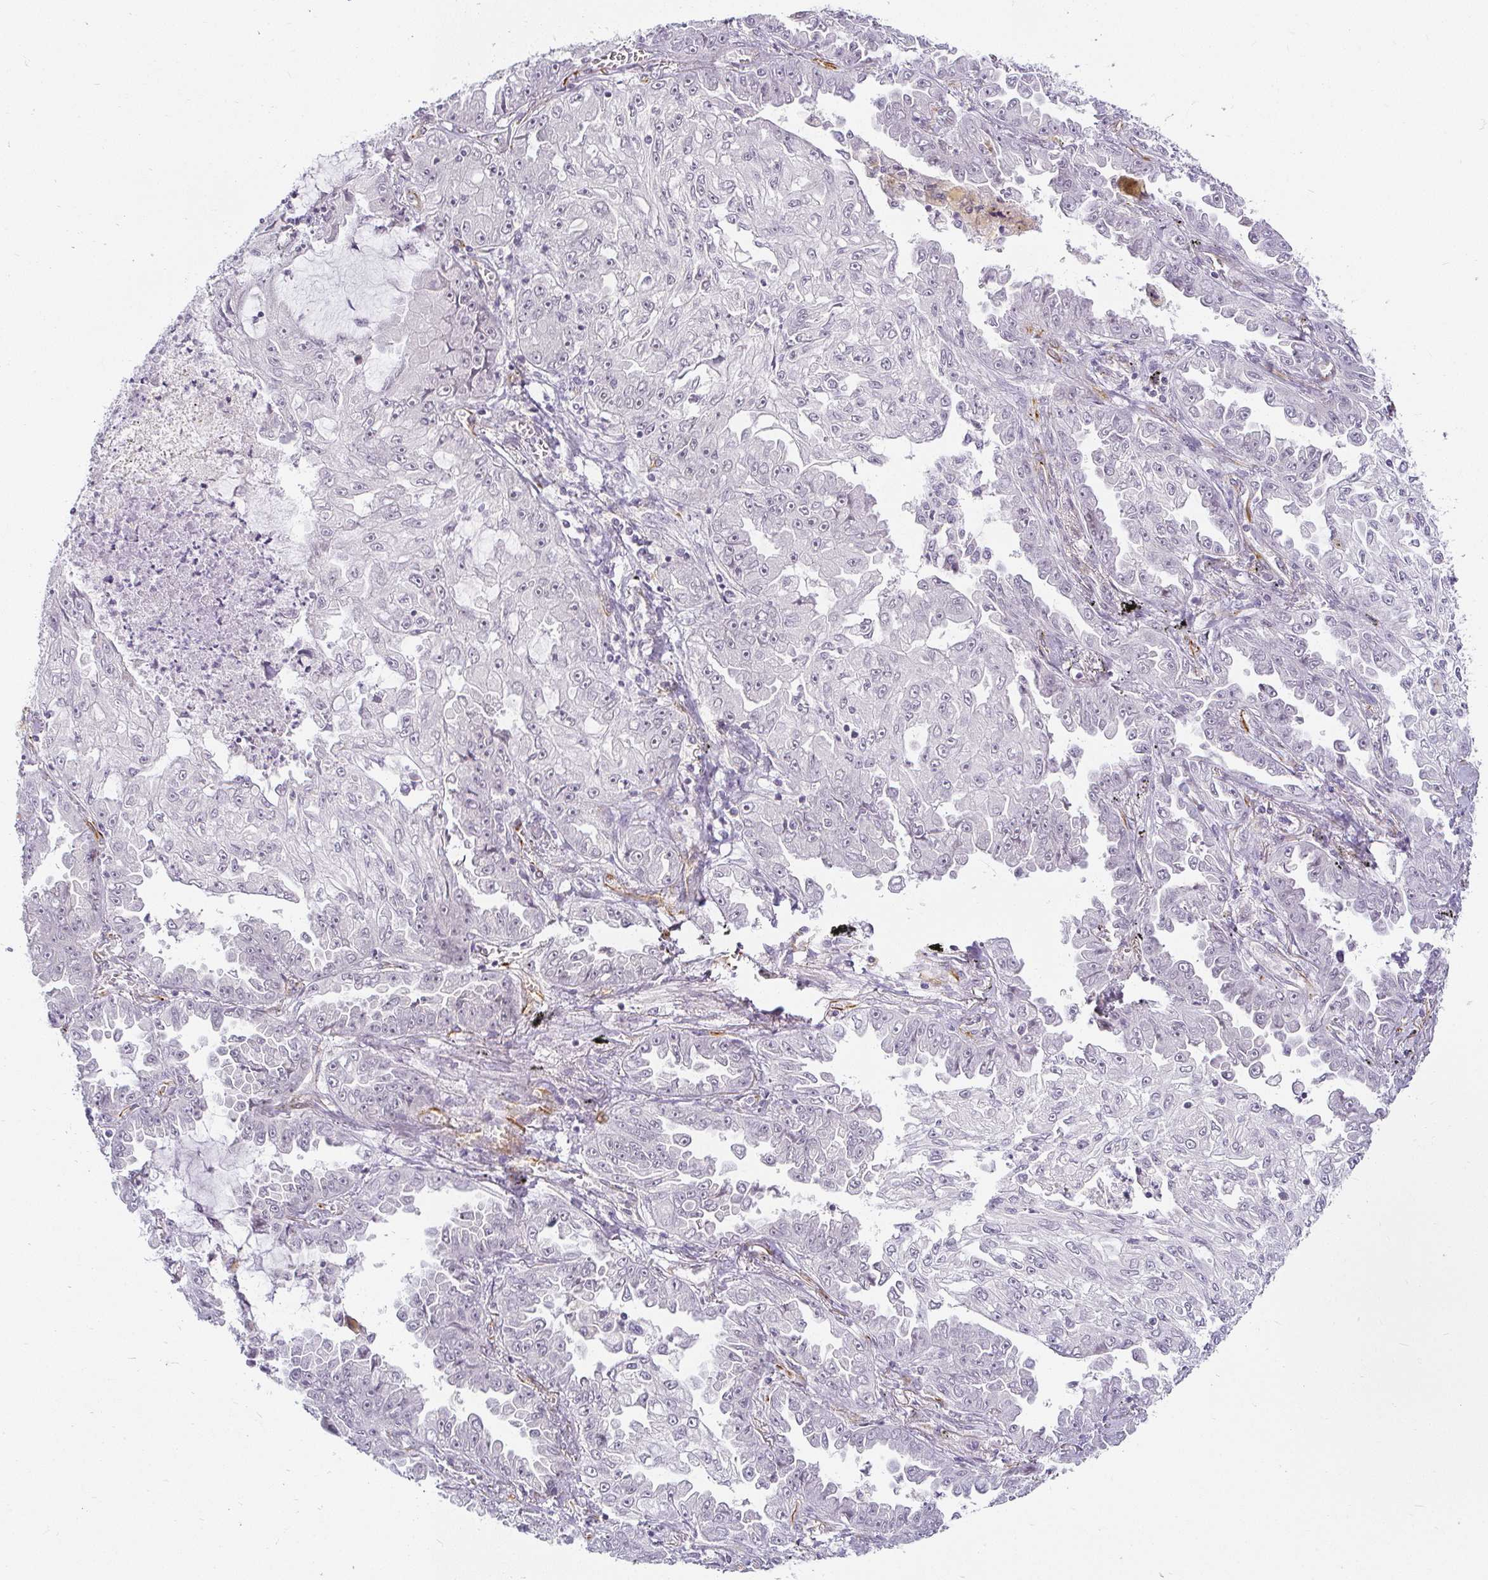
{"staining": {"intensity": "negative", "quantity": "none", "location": "none"}, "tissue": "lung cancer", "cell_type": "Tumor cells", "image_type": "cancer", "snomed": [{"axis": "morphology", "description": "Adenocarcinoma, NOS"}, {"axis": "topography", "description": "Lung"}], "caption": "IHC of lung adenocarcinoma displays no positivity in tumor cells.", "gene": "ACAN", "patient": {"sex": "female", "age": 52}}